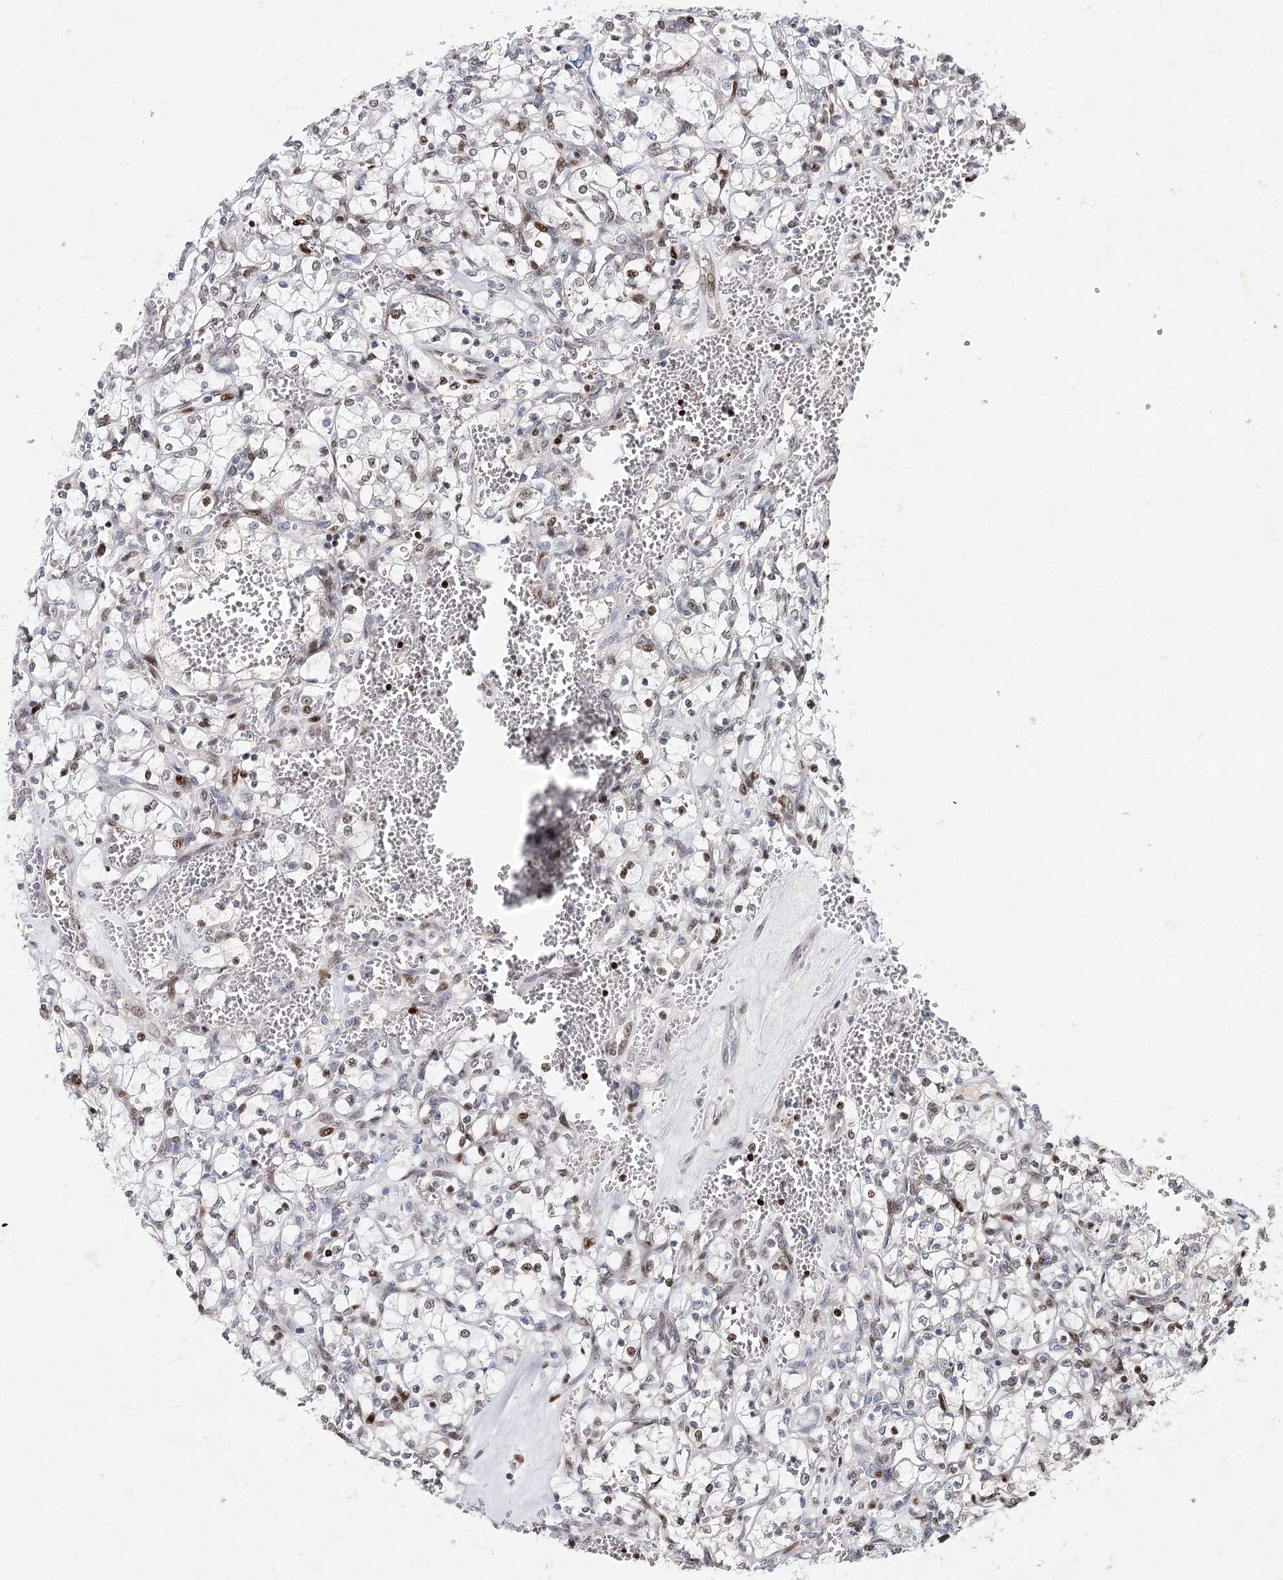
{"staining": {"intensity": "moderate", "quantity": "<25%", "location": "nuclear"}, "tissue": "renal cancer", "cell_type": "Tumor cells", "image_type": "cancer", "snomed": [{"axis": "morphology", "description": "Adenocarcinoma, NOS"}, {"axis": "topography", "description": "Kidney"}], "caption": "A high-resolution image shows immunohistochemistry (IHC) staining of renal adenocarcinoma, which shows moderate nuclear positivity in about <25% of tumor cells.", "gene": "FRMD4A", "patient": {"sex": "female", "age": 69}}